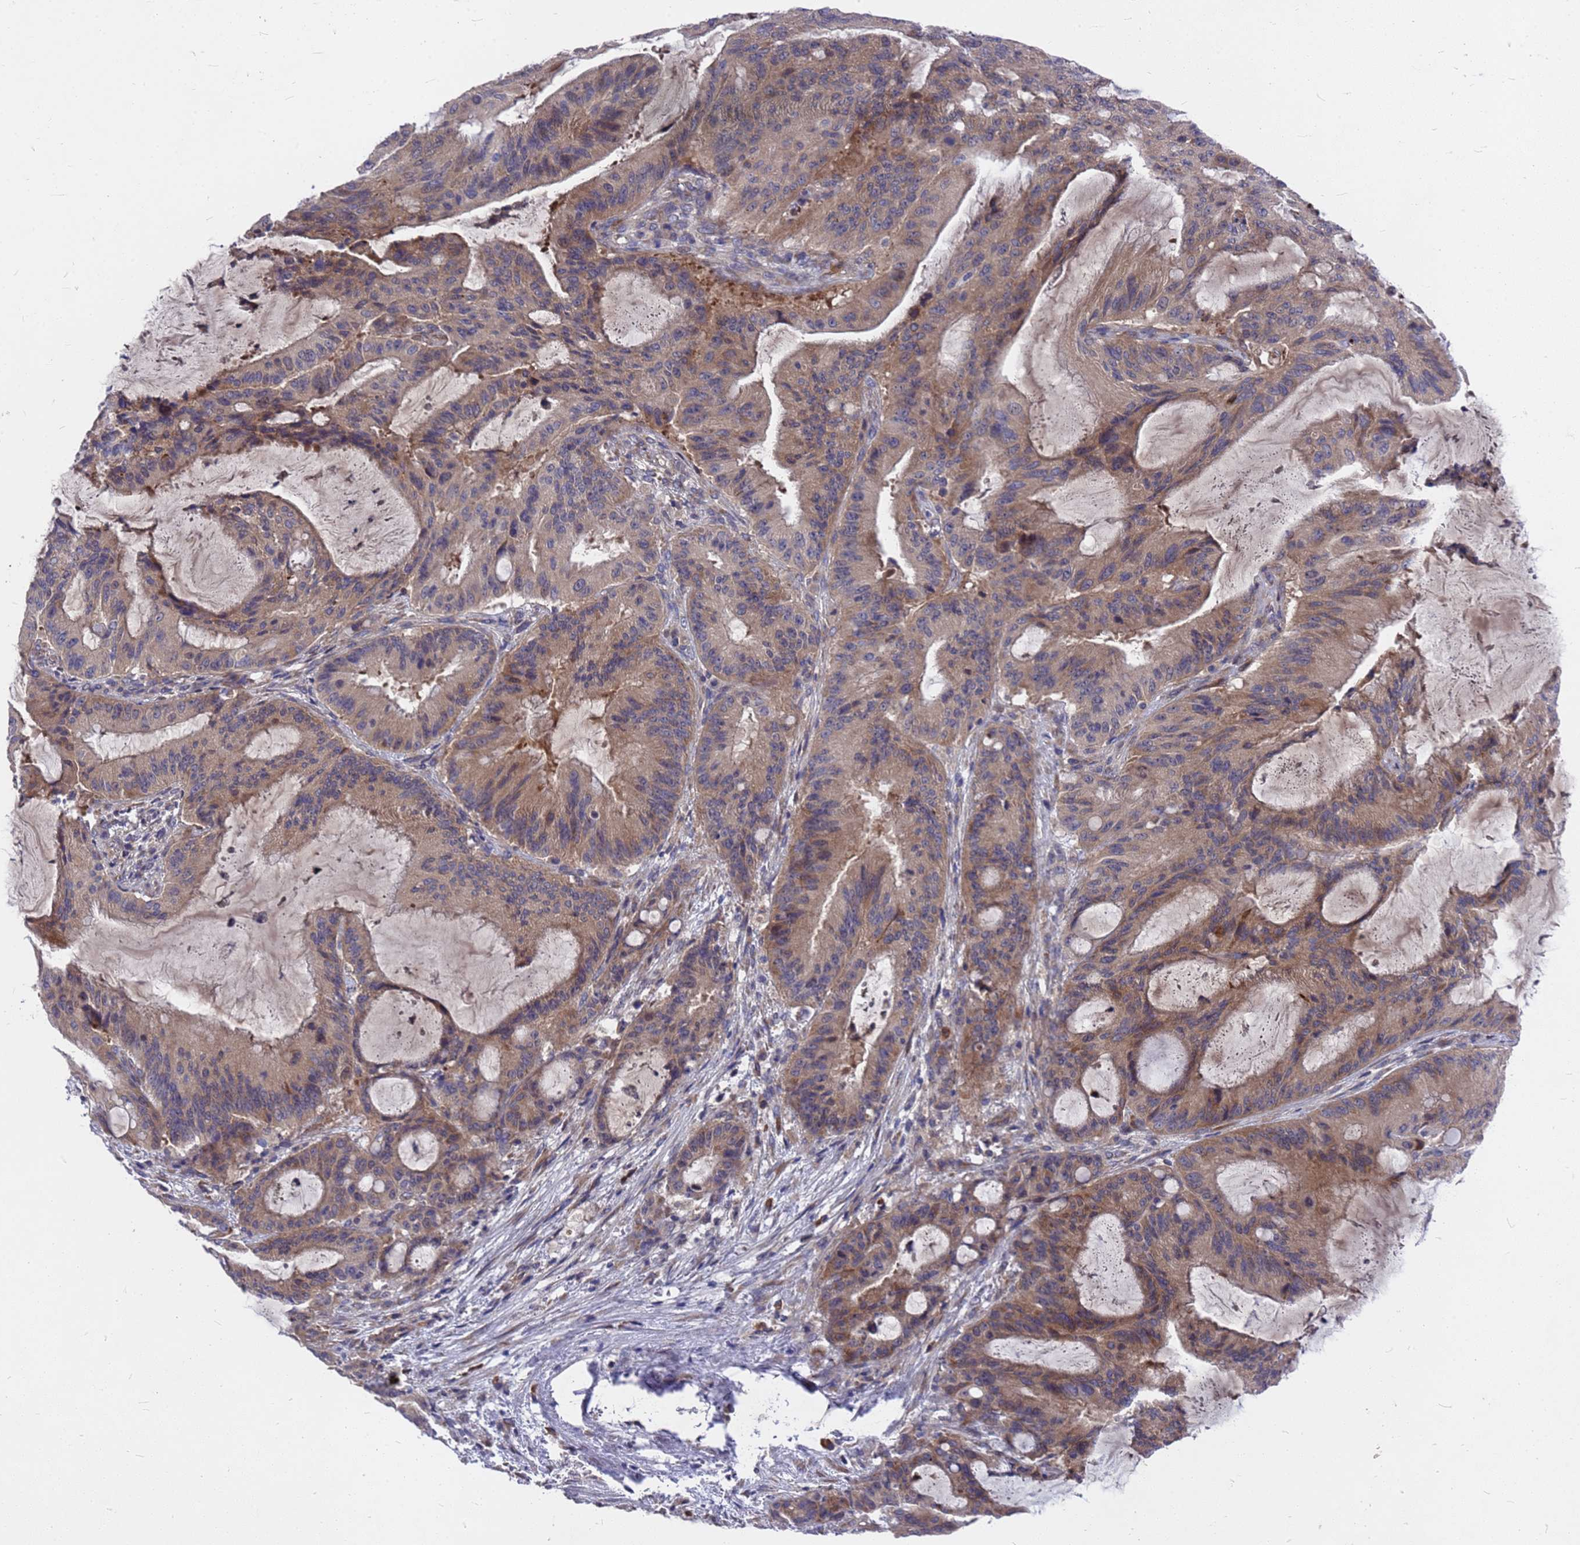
{"staining": {"intensity": "weak", "quantity": ">75%", "location": "cytoplasmic/membranous"}, "tissue": "liver cancer", "cell_type": "Tumor cells", "image_type": "cancer", "snomed": [{"axis": "morphology", "description": "Normal tissue, NOS"}, {"axis": "morphology", "description": "Cholangiocarcinoma"}, {"axis": "topography", "description": "Liver"}, {"axis": "topography", "description": "Peripheral nerve tissue"}], "caption": "Immunohistochemistry (IHC) staining of cholangiocarcinoma (liver), which reveals low levels of weak cytoplasmic/membranous staining in about >75% of tumor cells indicating weak cytoplasmic/membranous protein expression. The staining was performed using DAB (brown) for protein detection and nuclei were counterstained in hematoxylin (blue).", "gene": "ZNF717", "patient": {"sex": "female", "age": 73}}